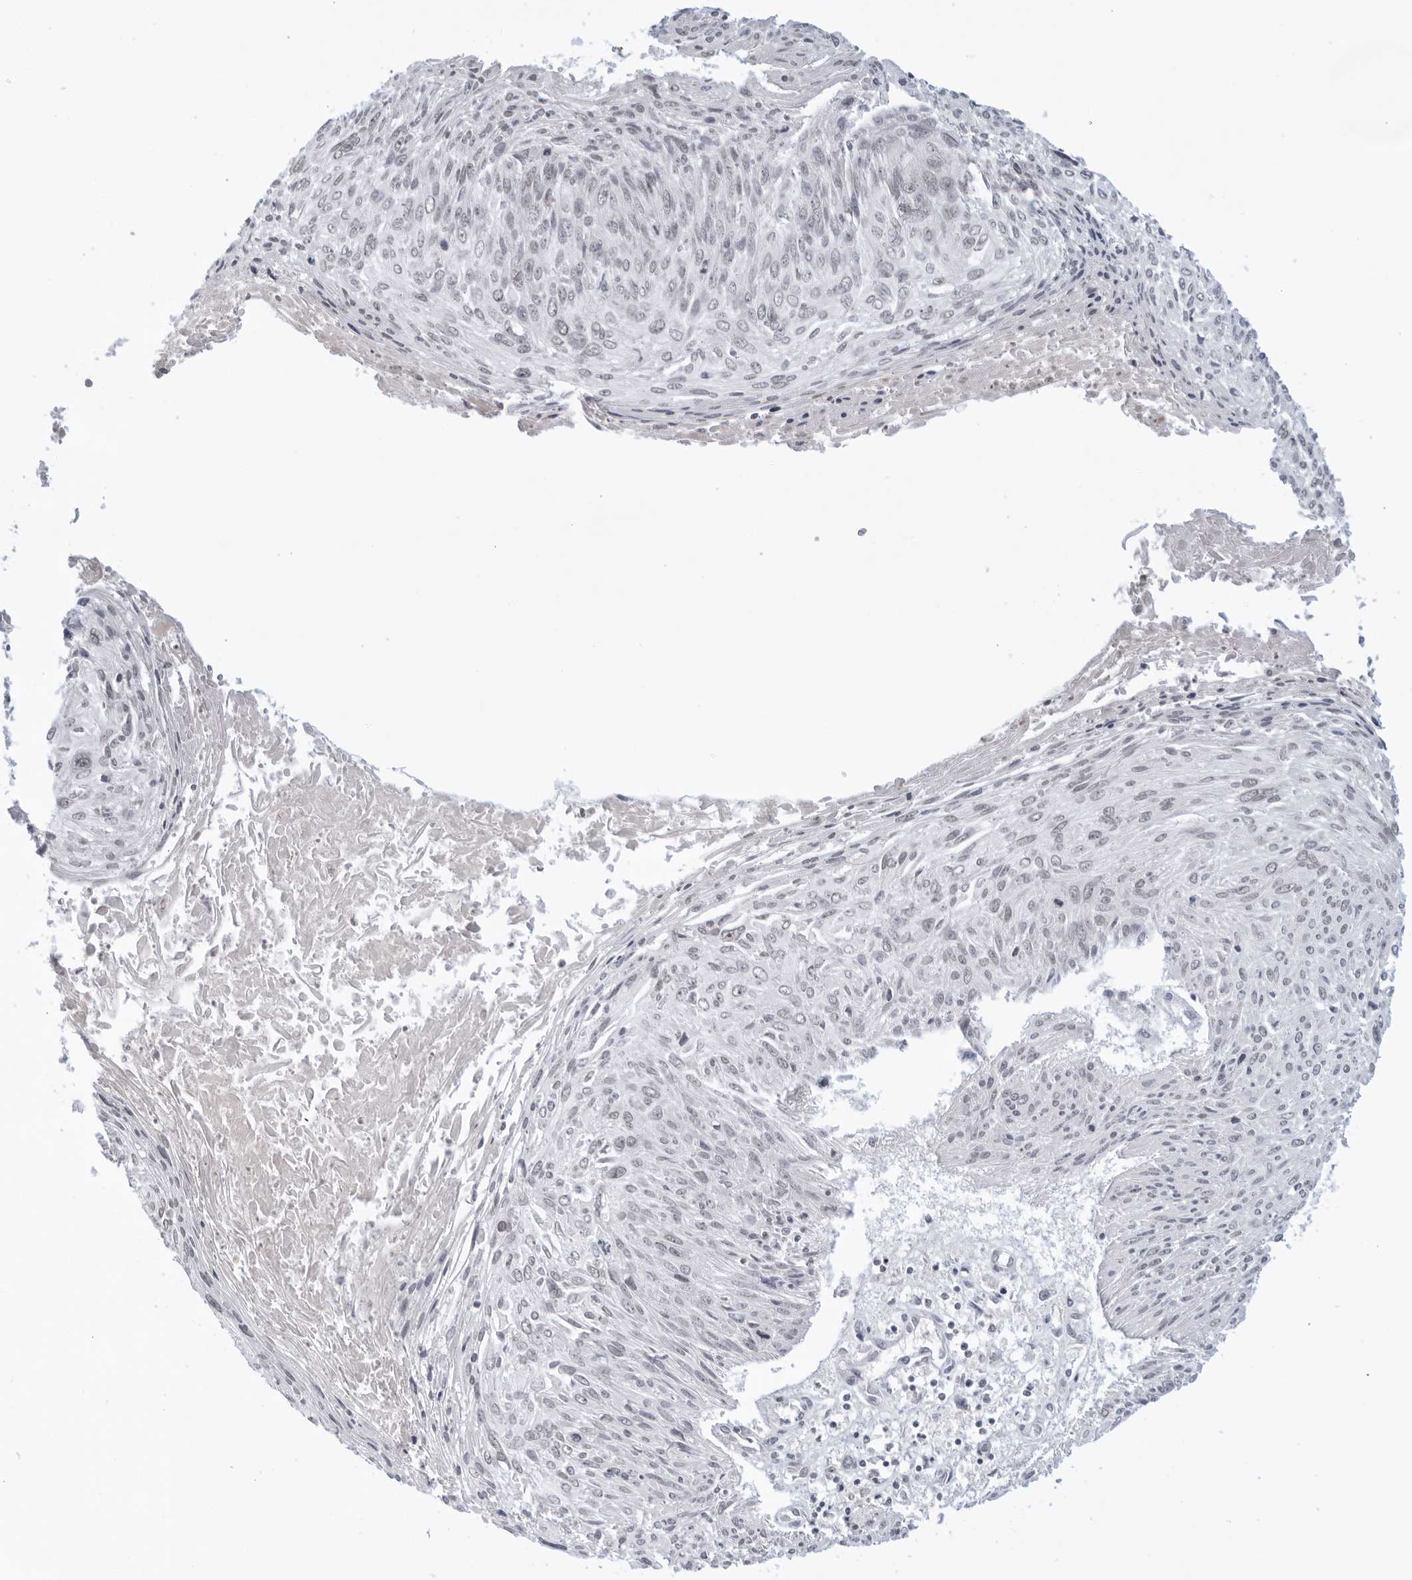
{"staining": {"intensity": "negative", "quantity": "none", "location": "none"}, "tissue": "cervical cancer", "cell_type": "Tumor cells", "image_type": "cancer", "snomed": [{"axis": "morphology", "description": "Squamous cell carcinoma, NOS"}, {"axis": "topography", "description": "Cervix"}], "caption": "DAB (3,3'-diaminobenzidine) immunohistochemical staining of human cervical cancer demonstrates no significant staining in tumor cells.", "gene": "RAB11FIP3", "patient": {"sex": "female", "age": 51}}